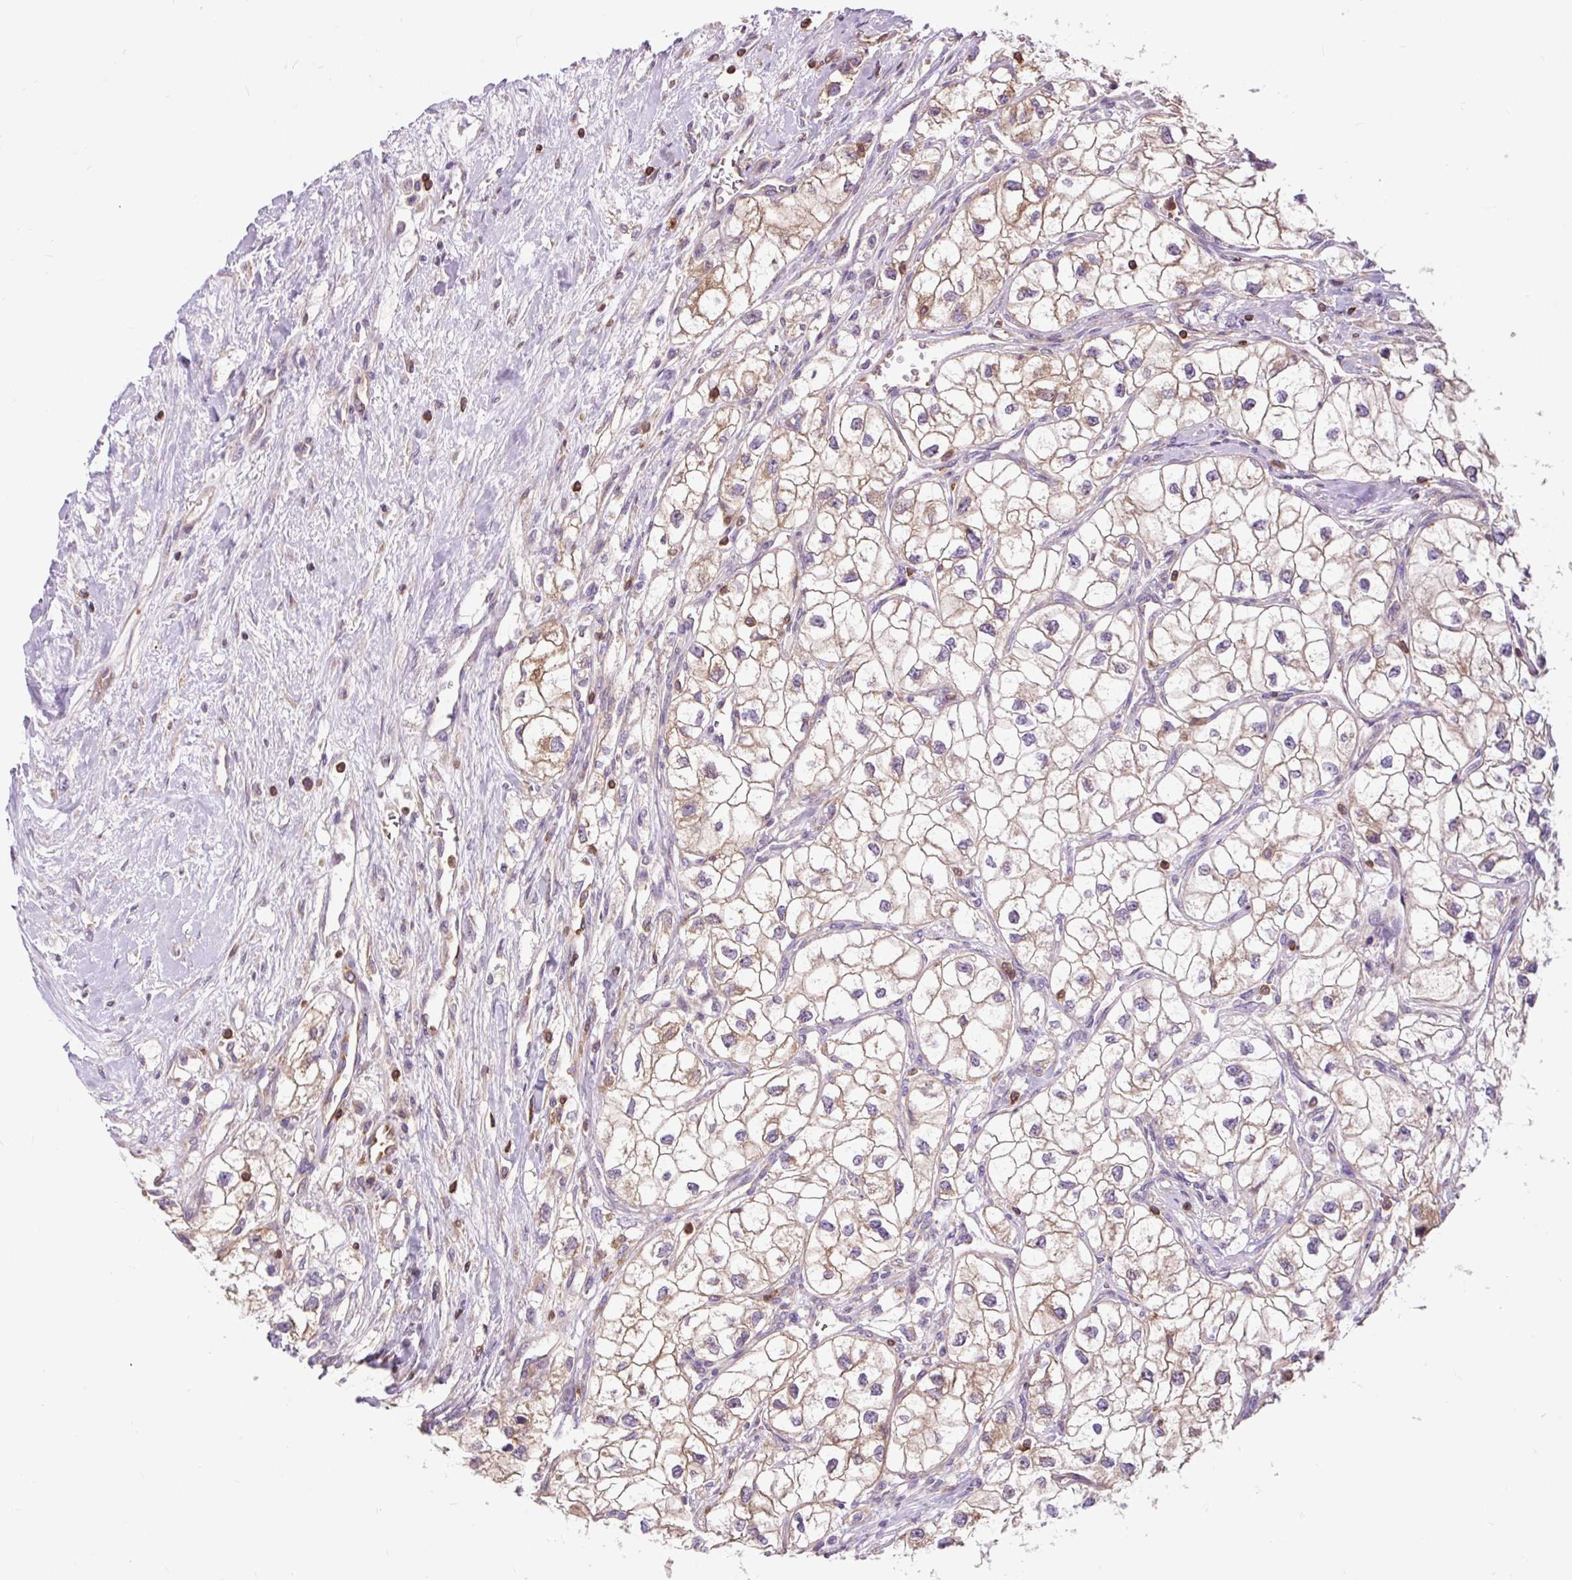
{"staining": {"intensity": "weak", "quantity": ">75%", "location": "cytoplasmic/membranous"}, "tissue": "renal cancer", "cell_type": "Tumor cells", "image_type": "cancer", "snomed": [{"axis": "morphology", "description": "Adenocarcinoma, NOS"}, {"axis": "topography", "description": "Kidney"}], "caption": "Immunohistochemical staining of human renal cancer exhibits low levels of weak cytoplasmic/membranous expression in approximately >75% of tumor cells.", "gene": "CISD3", "patient": {"sex": "male", "age": 59}}